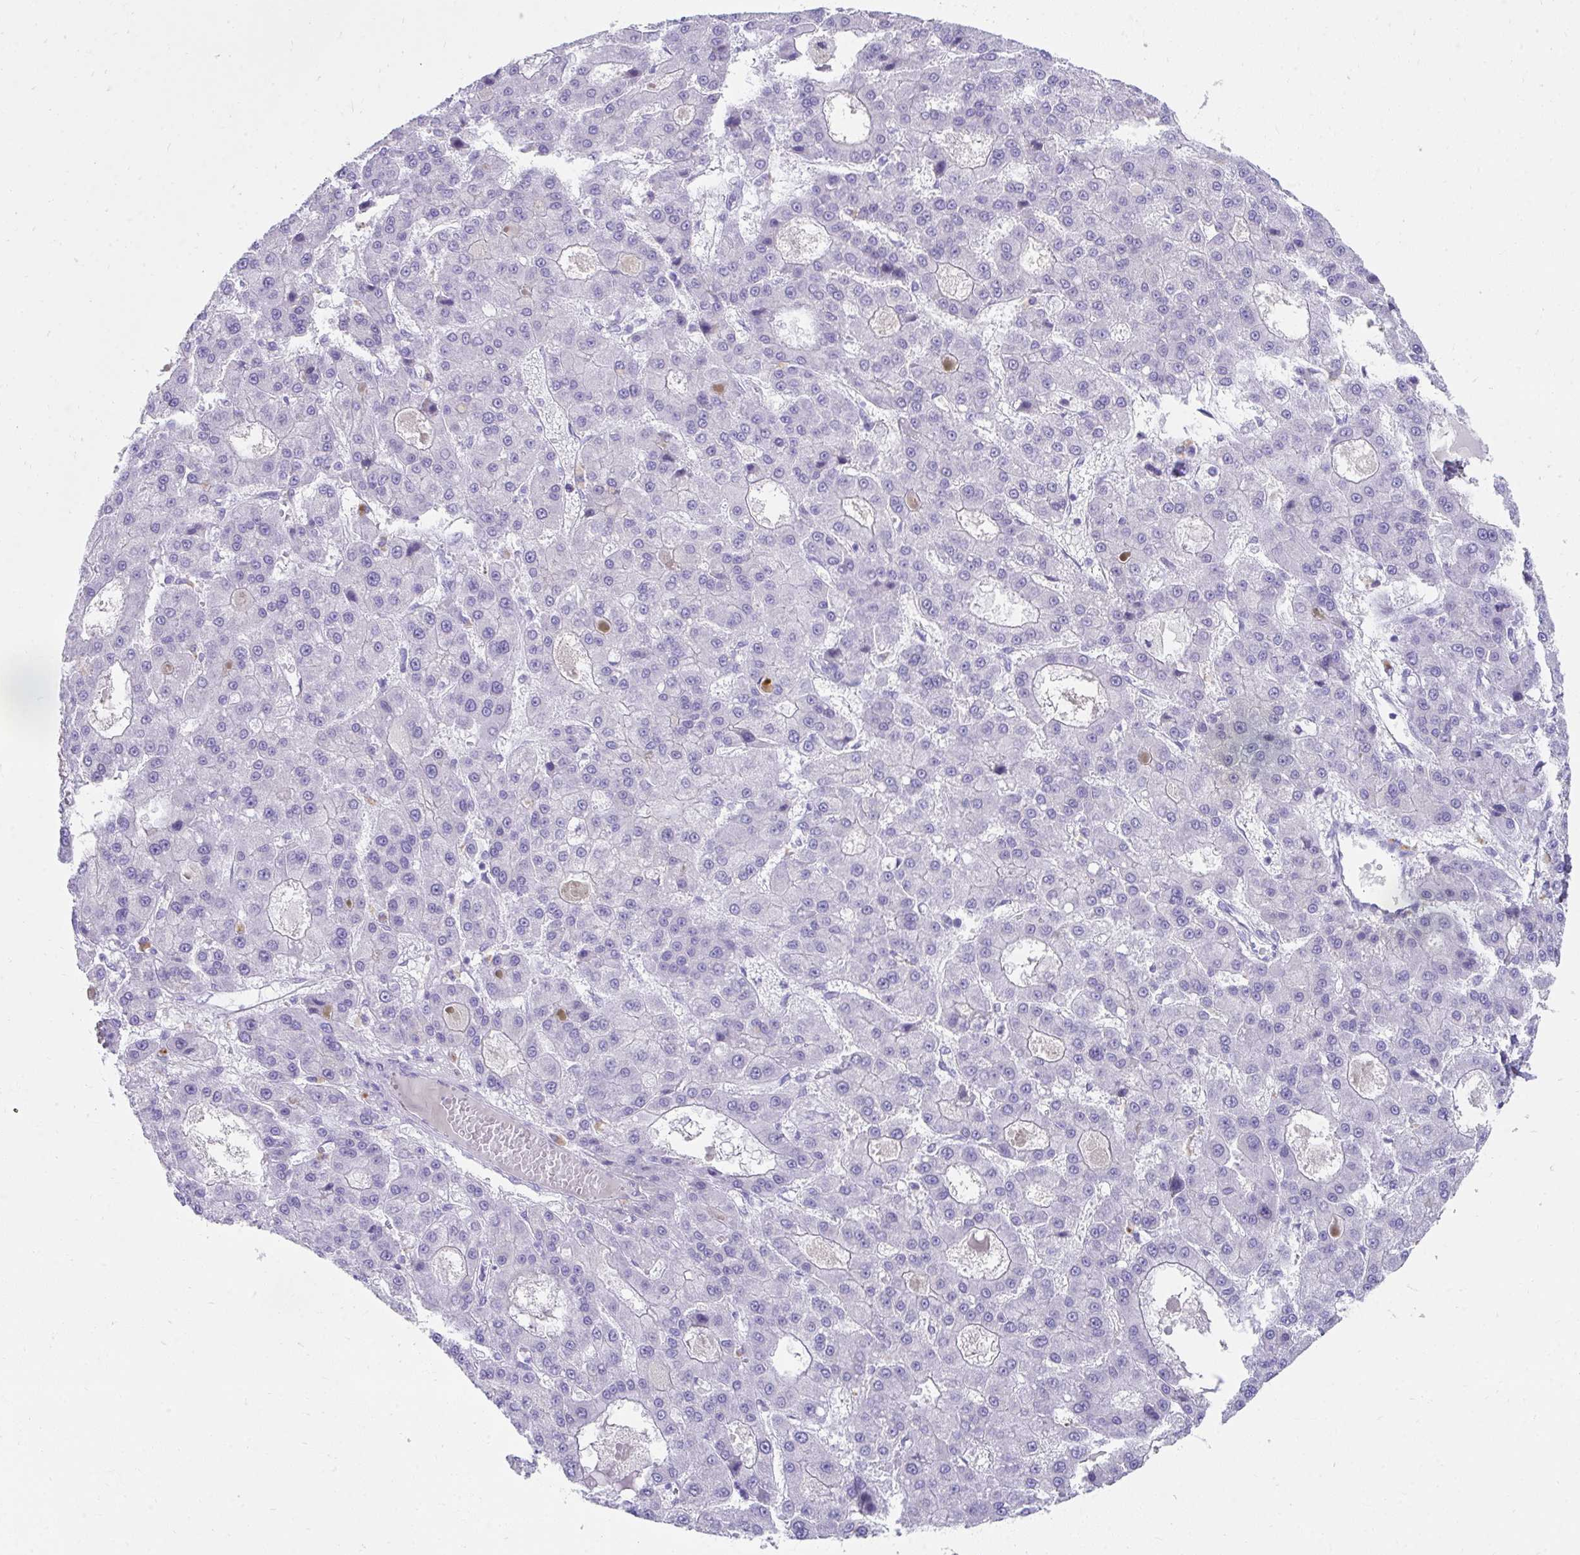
{"staining": {"intensity": "negative", "quantity": "none", "location": "none"}, "tissue": "liver cancer", "cell_type": "Tumor cells", "image_type": "cancer", "snomed": [{"axis": "morphology", "description": "Carcinoma, Hepatocellular, NOS"}, {"axis": "topography", "description": "Liver"}], "caption": "DAB (3,3'-diaminobenzidine) immunohistochemical staining of hepatocellular carcinoma (liver) reveals no significant staining in tumor cells.", "gene": "SEC14L3", "patient": {"sex": "male", "age": 70}}